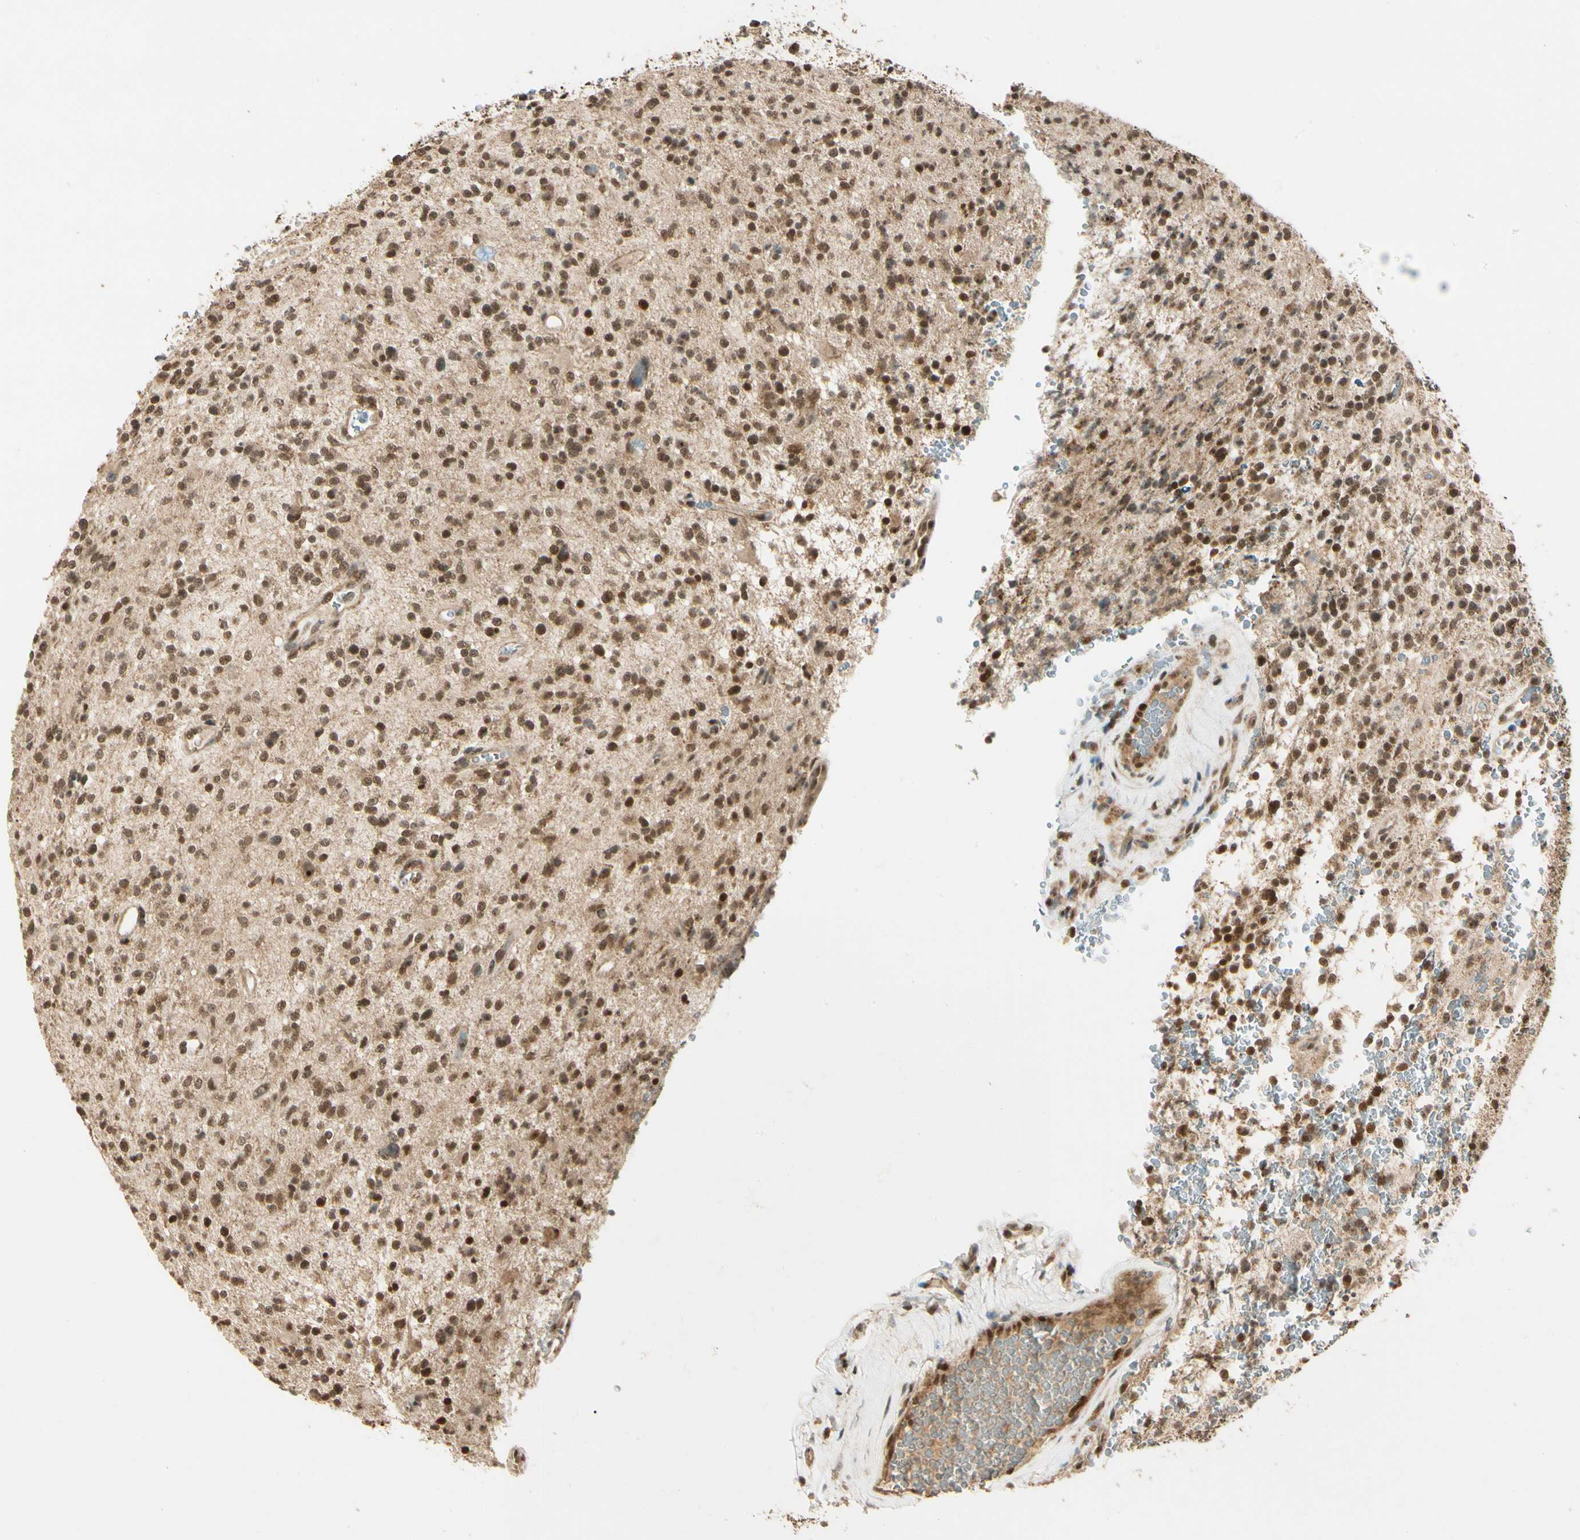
{"staining": {"intensity": "moderate", "quantity": ">75%", "location": "cytoplasmic/membranous,nuclear"}, "tissue": "glioma", "cell_type": "Tumor cells", "image_type": "cancer", "snomed": [{"axis": "morphology", "description": "Glioma, malignant, High grade"}, {"axis": "topography", "description": "Brain"}], "caption": "High-magnification brightfield microscopy of glioma stained with DAB (3,3'-diaminobenzidine) (brown) and counterstained with hematoxylin (blue). tumor cells exhibit moderate cytoplasmic/membranous and nuclear positivity is seen in approximately>75% of cells.", "gene": "ZSCAN12", "patient": {"sex": "male", "age": 48}}